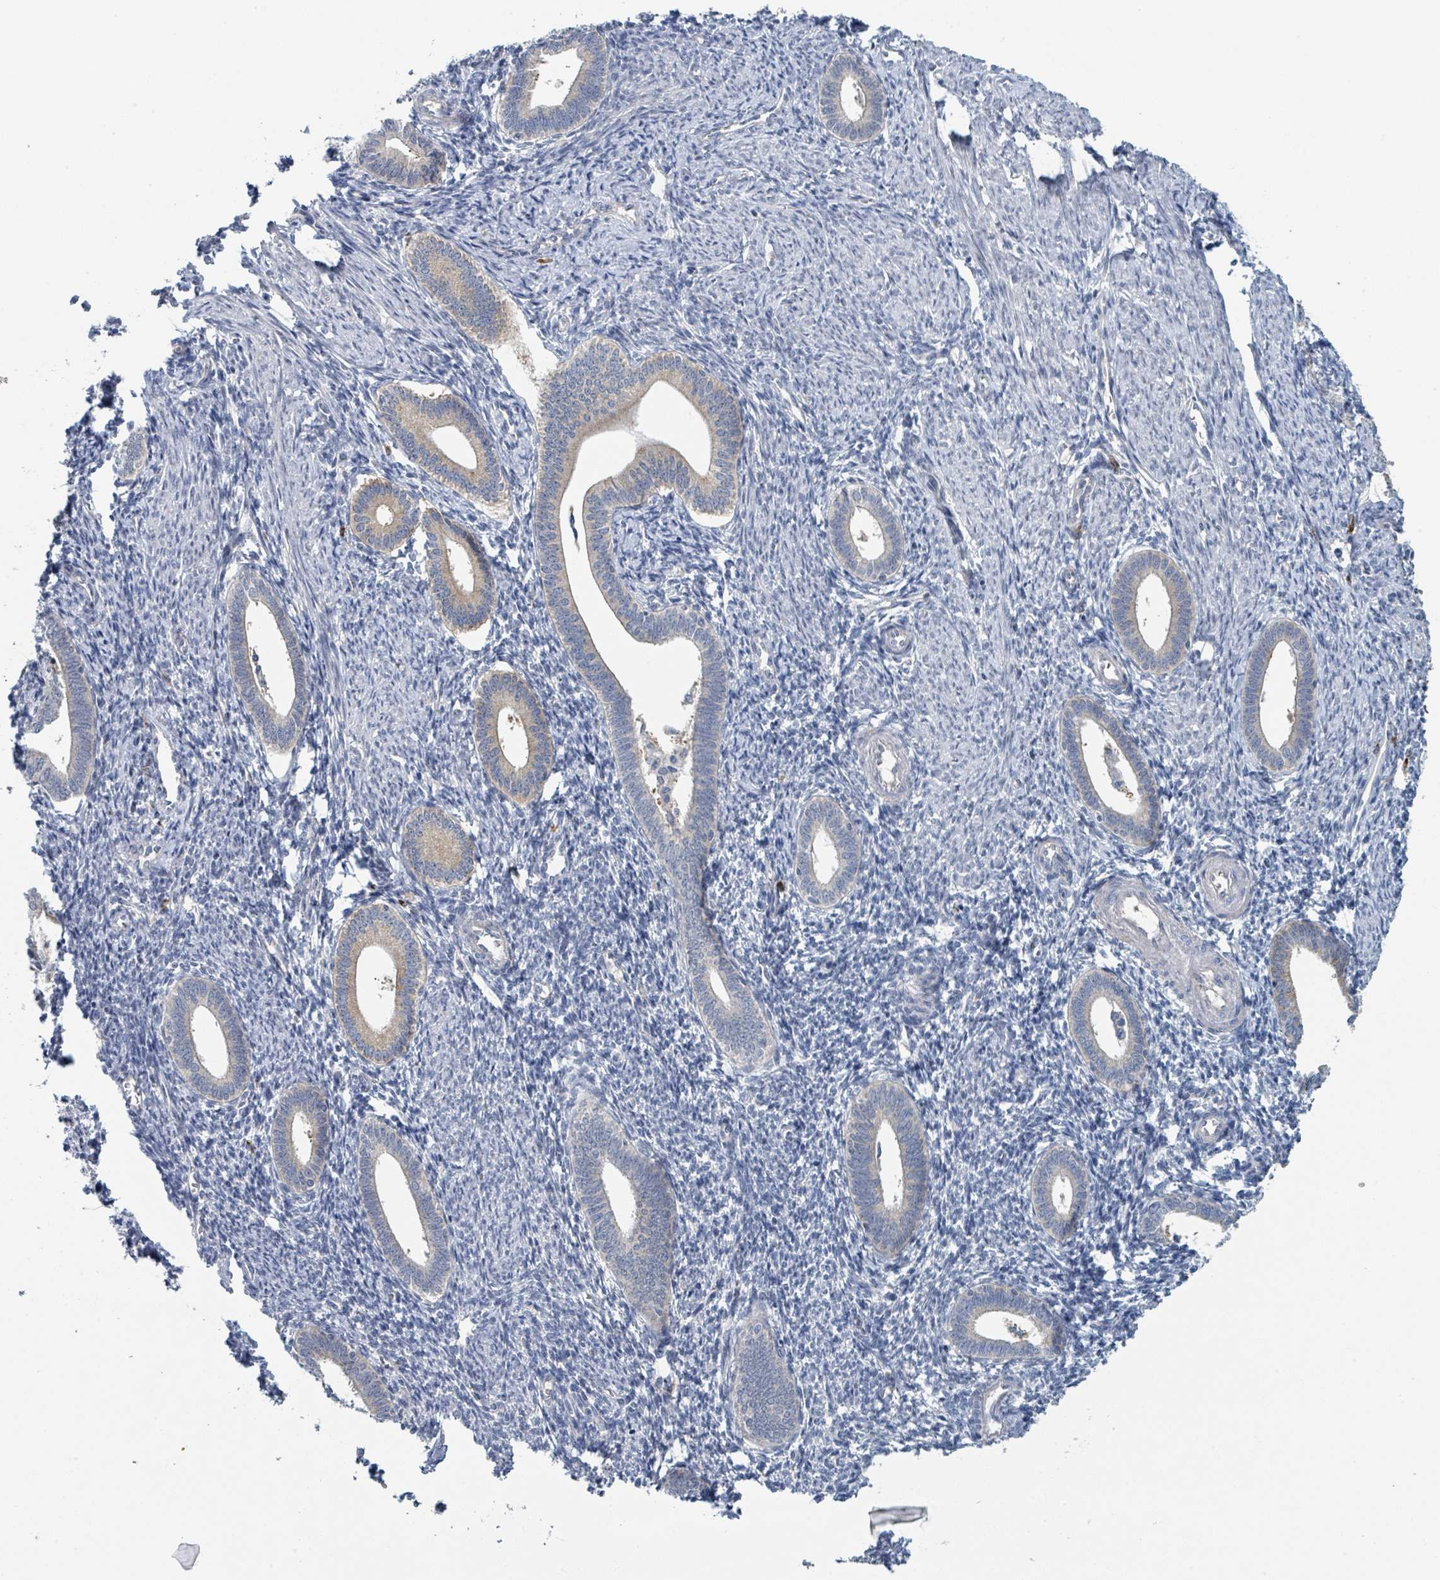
{"staining": {"intensity": "negative", "quantity": "none", "location": "none"}, "tissue": "endometrium", "cell_type": "Cells in endometrial stroma", "image_type": "normal", "snomed": [{"axis": "morphology", "description": "Normal tissue, NOS"}, {"axis": "topography", "description": "Endometrium"}], "caption": "Micrograph shows no protein expression in cells in endometrial stroma of normal endometrium.", "gene": "ANKRD55", "patient": {"sex": "female", "age": 41}}